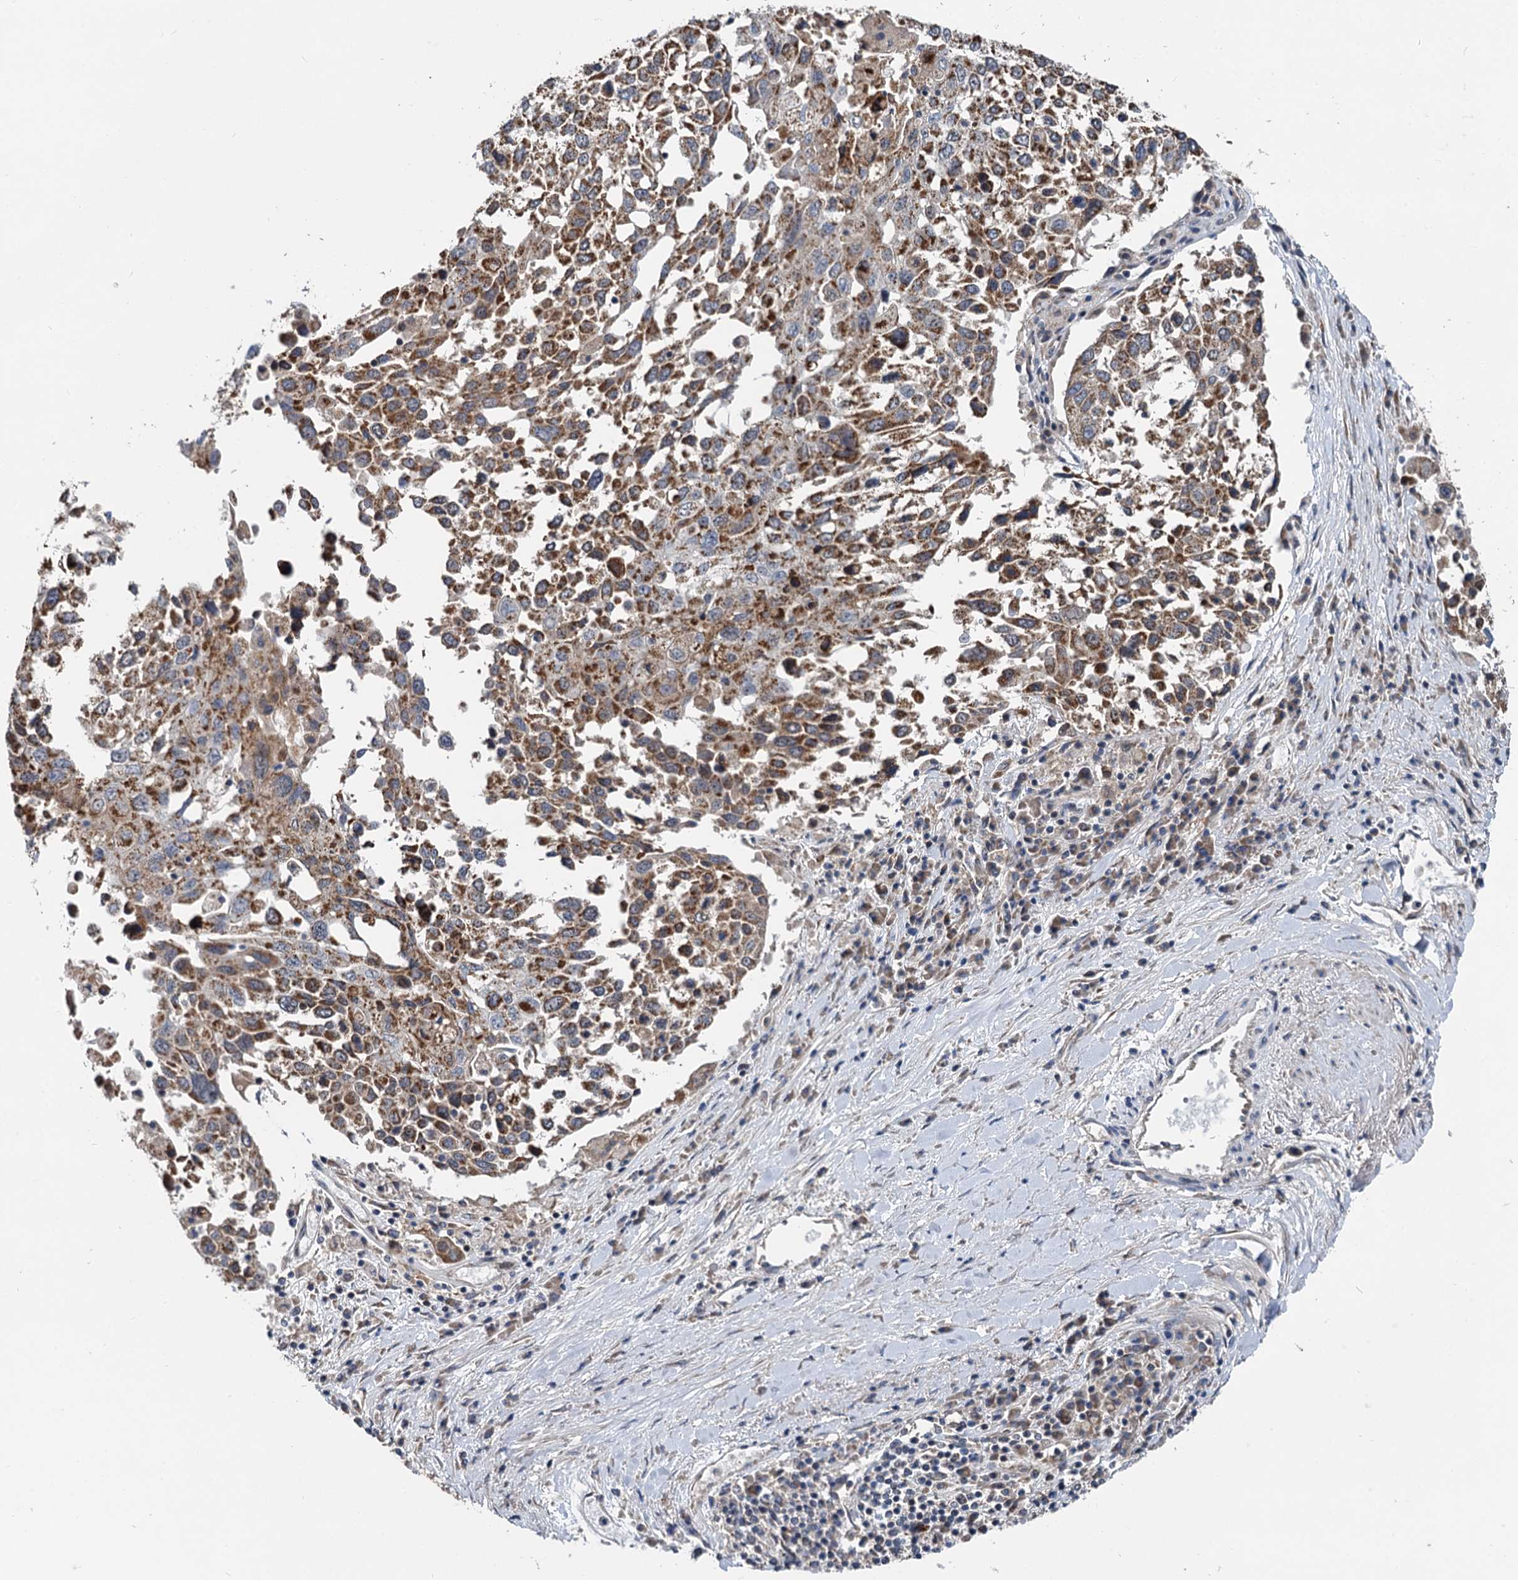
{"staining": {"intensity": "moderate", "quantity": ">75%", "location": "cytoplasmic/membranous"}, "tissue": "lung cancer", "cell_type": "Tumor cells", "image_type": "cancer", "snomed": [{"axis": "morphology", "description": "Squamous cell carcinoma, NOS"}, {"axis": "topography", "description": "Lung"}], "caption": "A histopathology image of lung cancer stained for a protein exhibits moderate cytoplasmic/membranous brown staining in tumor cells.", "gene": "SPRYD3", "patient": {"sex": "male", "age": 65}}